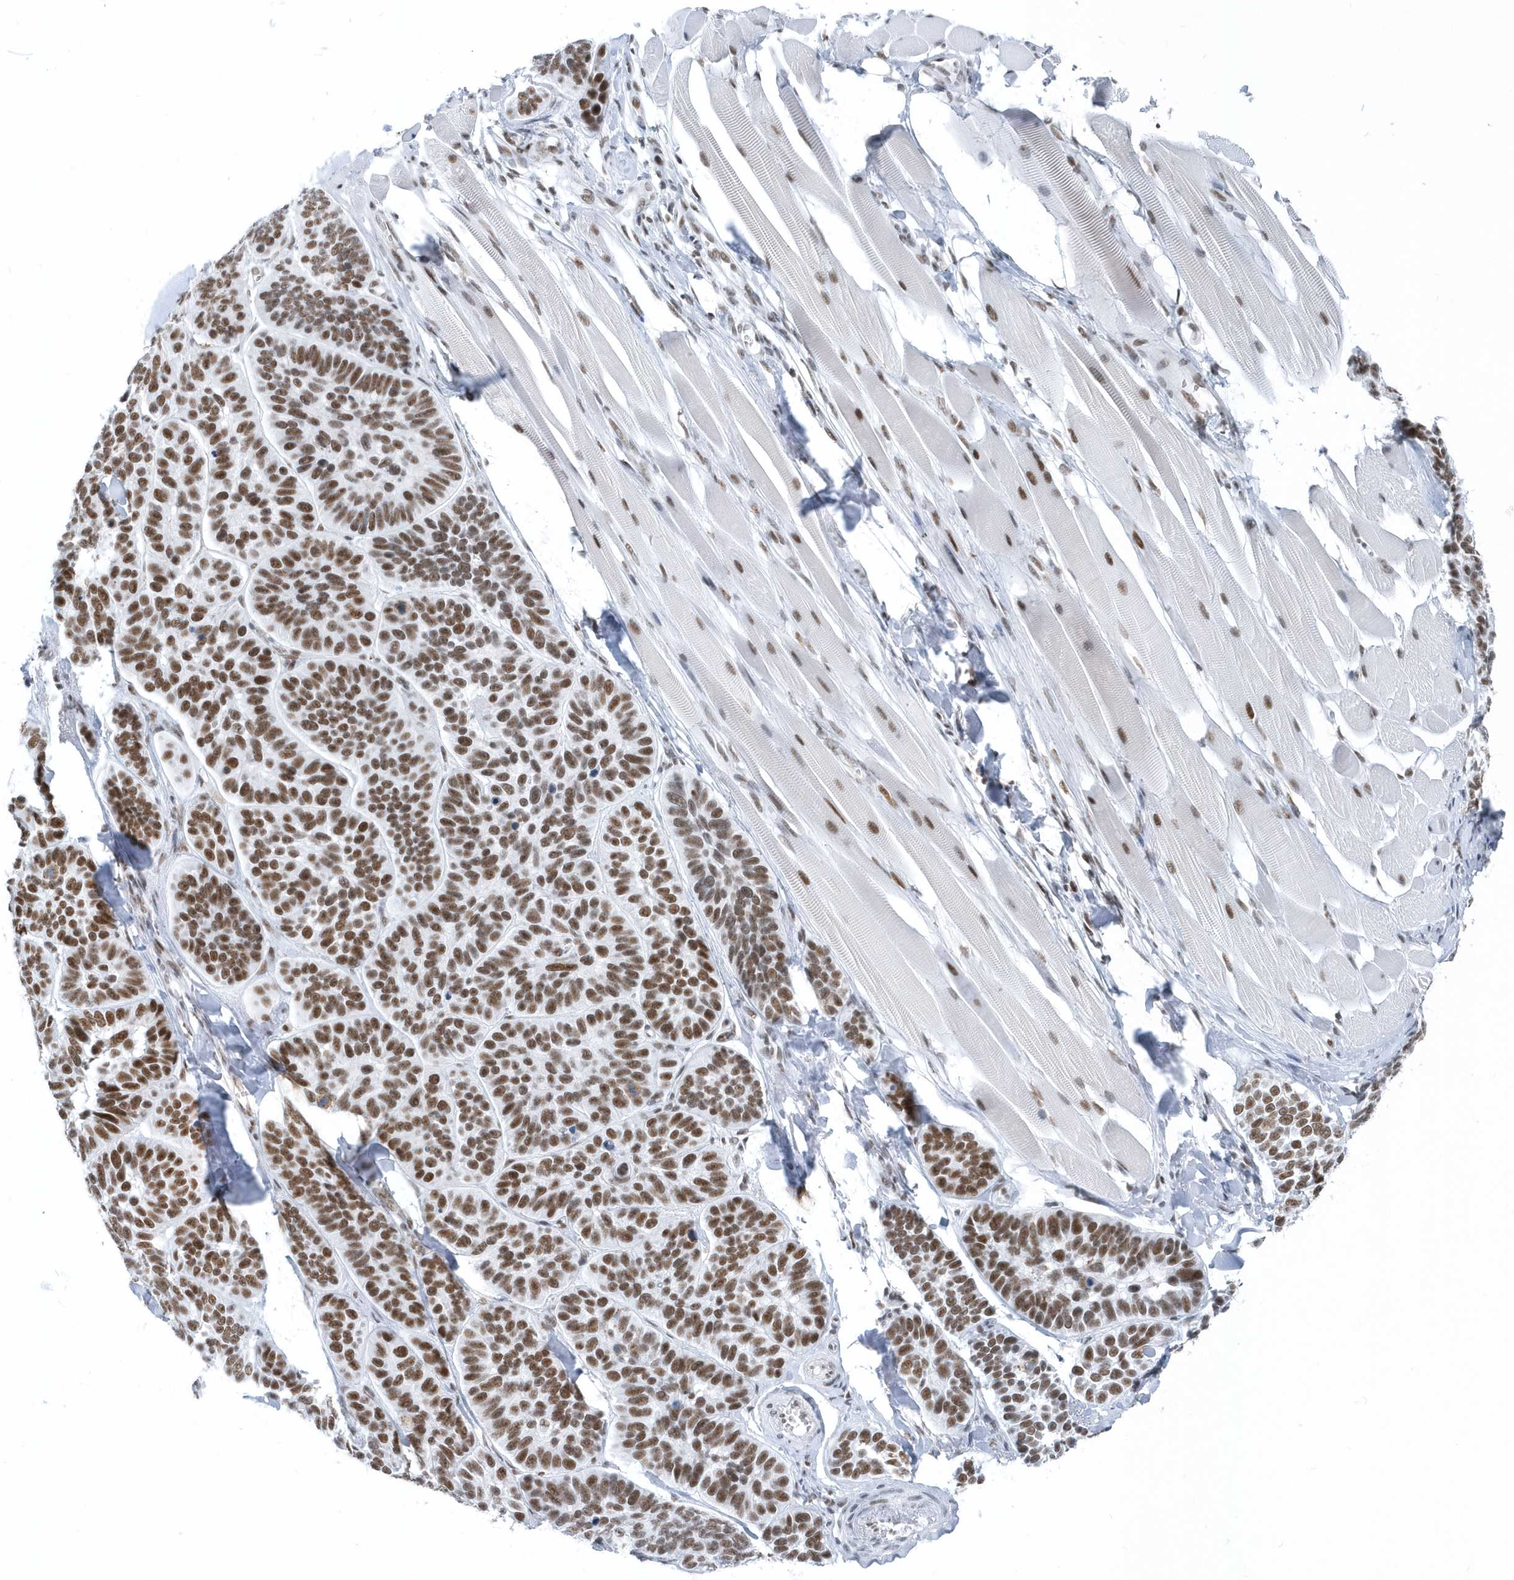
{"staining": {"intensity": "strong", "quantity": ">75%", "location": "nuclear"}, "tissue": "skin cancer", "cell_type": "Tumor cells", "image_type": "cancer", "snomed": [{"axis": "morphology", "description": "Basal cell carcinoma"}, {"axis": "topography", "description": "Skin"}], "caption": "There is high levels of strong nuclear expression in tumor cells of skin basal cell carcinoma, as demonstrated by immunohistochemical staining (brown color).", "gene": "FIP1L1", "patient": {"sex": "male", "age": 62}}